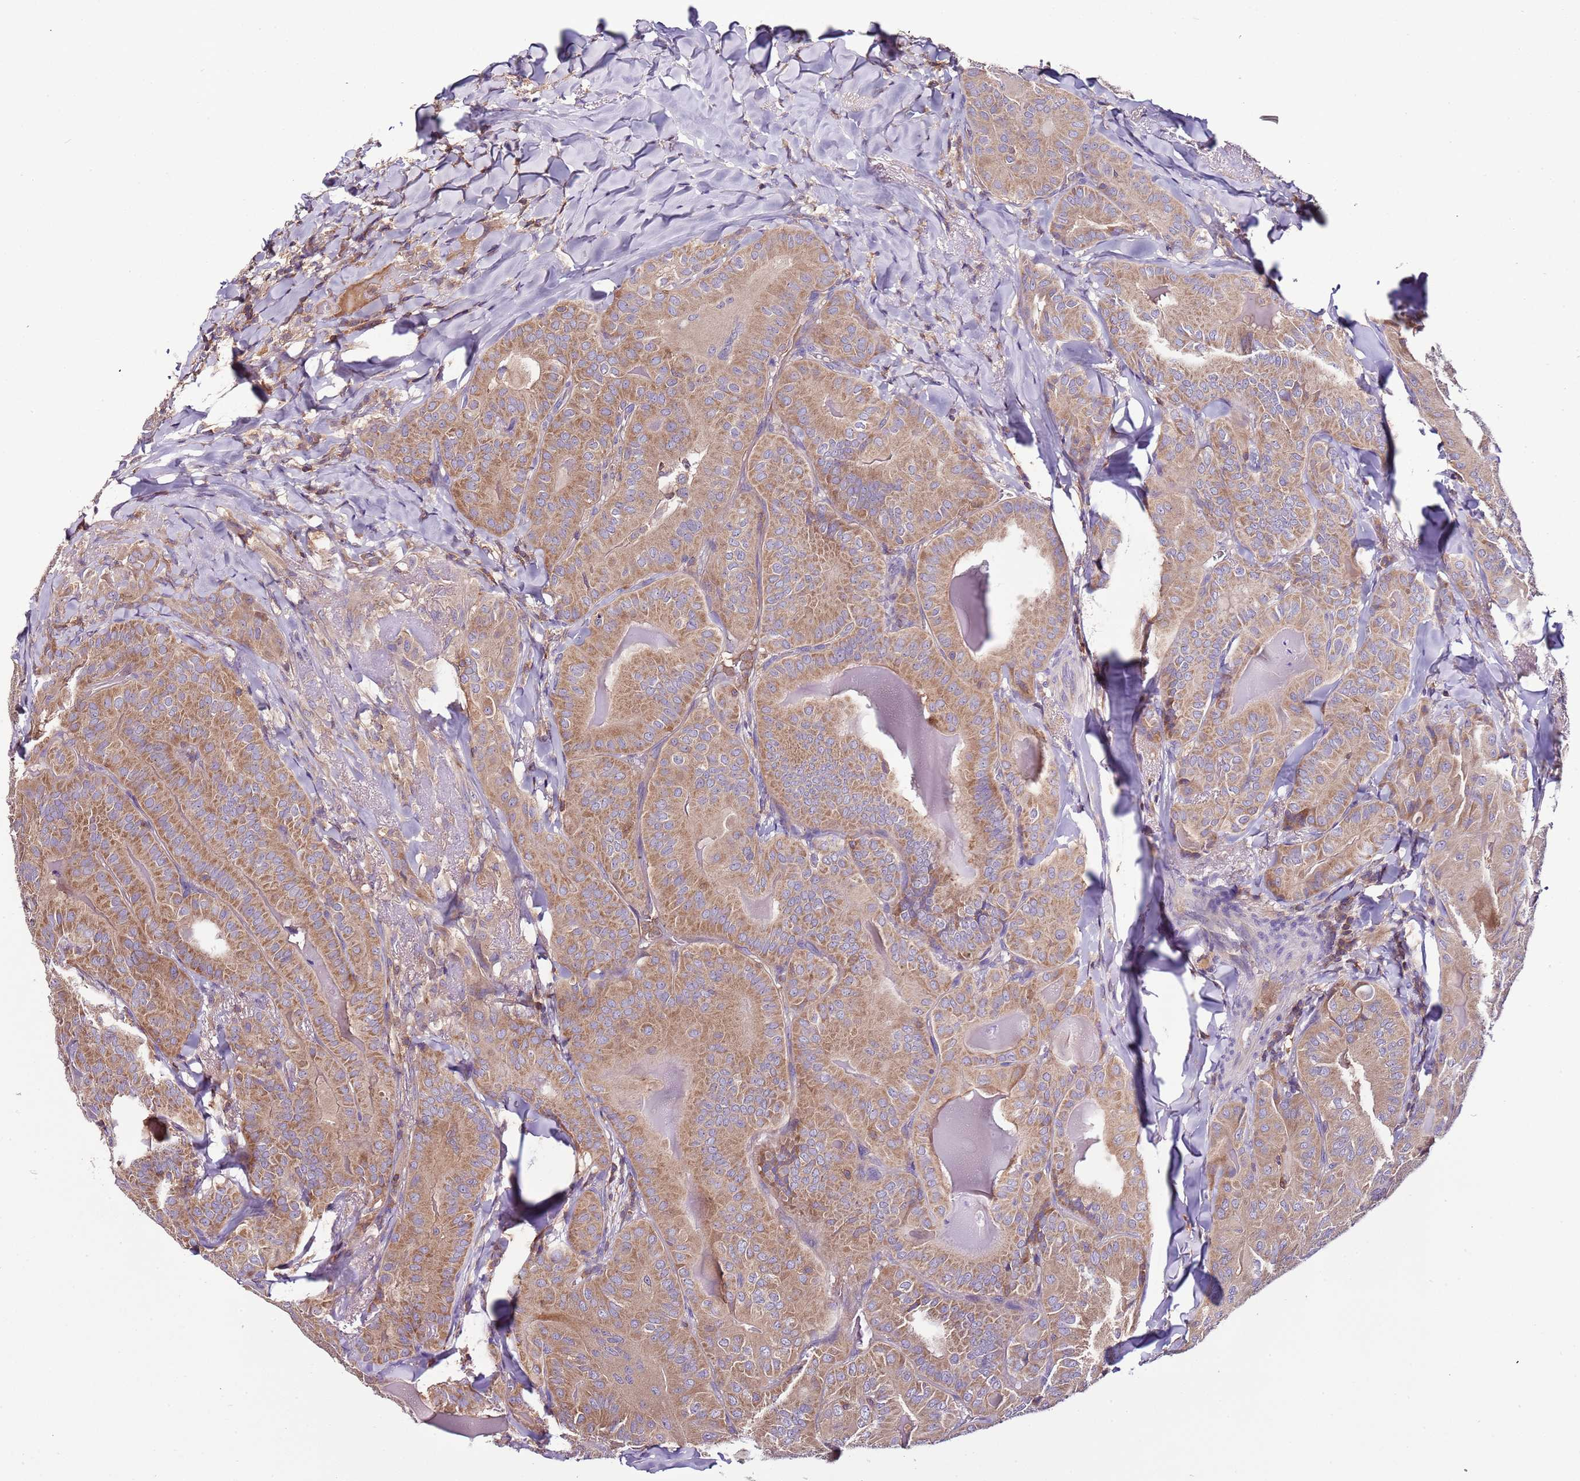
{"staining": {"intensity": "moderate", "quantity": ">75%", "location": "cytoplasmic/membranous"}, "tissue": "thyroid cancer", "cell_type": "Tumor cells", "image_type": "cancer", "snomed": [{"axis": "morphology", "description": "Papillary adenocarcinoma, NOS"}, {"axis": "topography", "description": "Thyroid gland"}], "caption": "A high-resolution histopathology image shows immunohistochemistry (IHC) staining of thyroid cancer, which reveals moderate cytoplasmic/membranous positivity in about >75% of tumor cells.", "gene": "IGIP", "patient": {"sex": "female", "age": 68}}